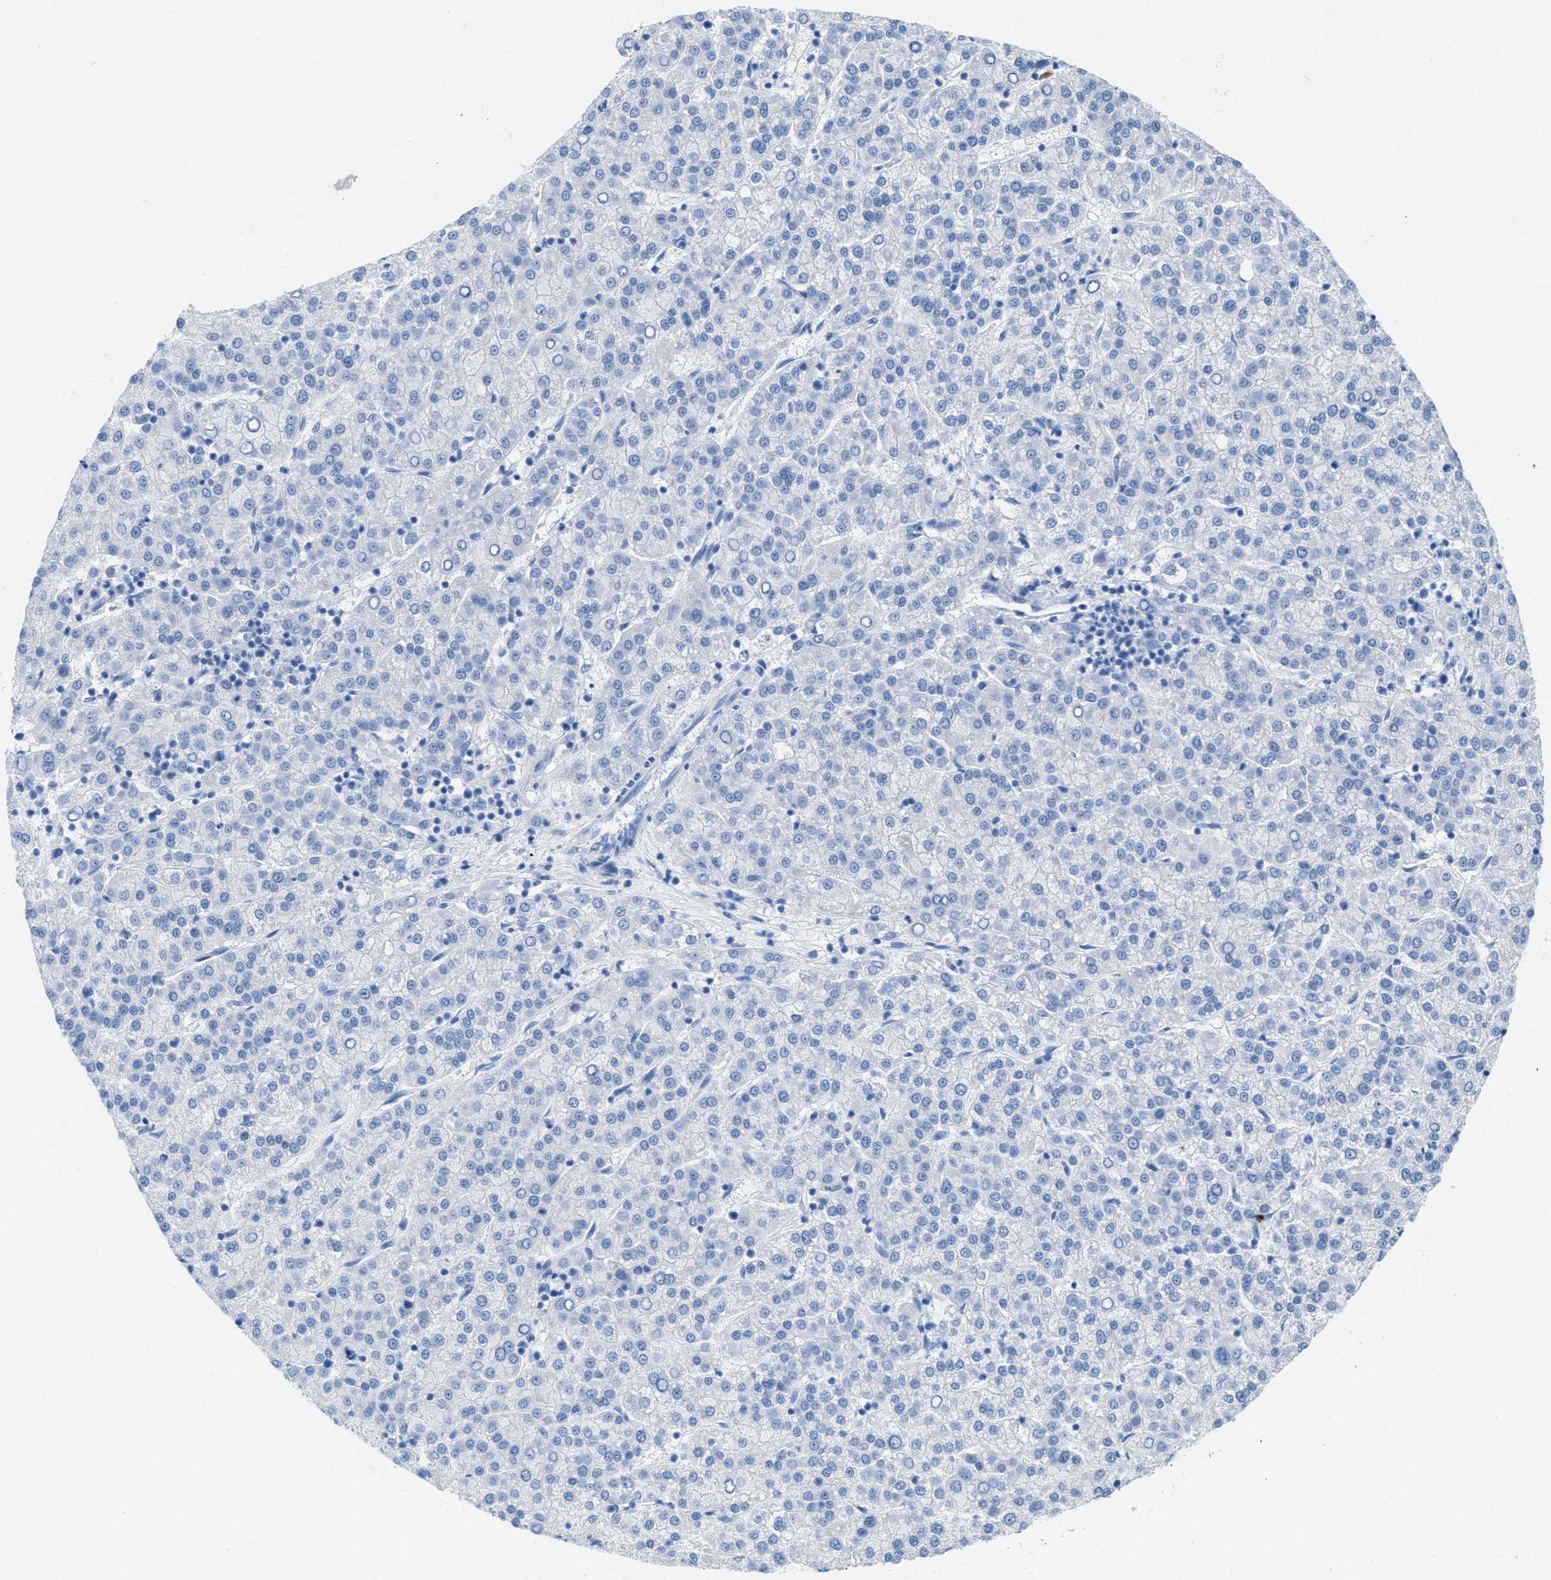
{"staining": {"intensity": "negative", "quantity": "none", "location": "none"}, "tissue": "liver cancer", "cell_type": "Tumor cells", "image_type": "cancer", "snomed": [{"axis": "morphology", "description": "Carcinoma, Hepatocellular, NOS"}, {"axis": "topography", "description": "Liver"}], "caption": "Immunohistochemistry (IHC) photomicrograph of hepatocellular carcinoma (liver) stained for a protein (brown), which shows no expression in tumor cells.", "gene": "TCL1A", "patient": {"sex": "female", "age": 58}}